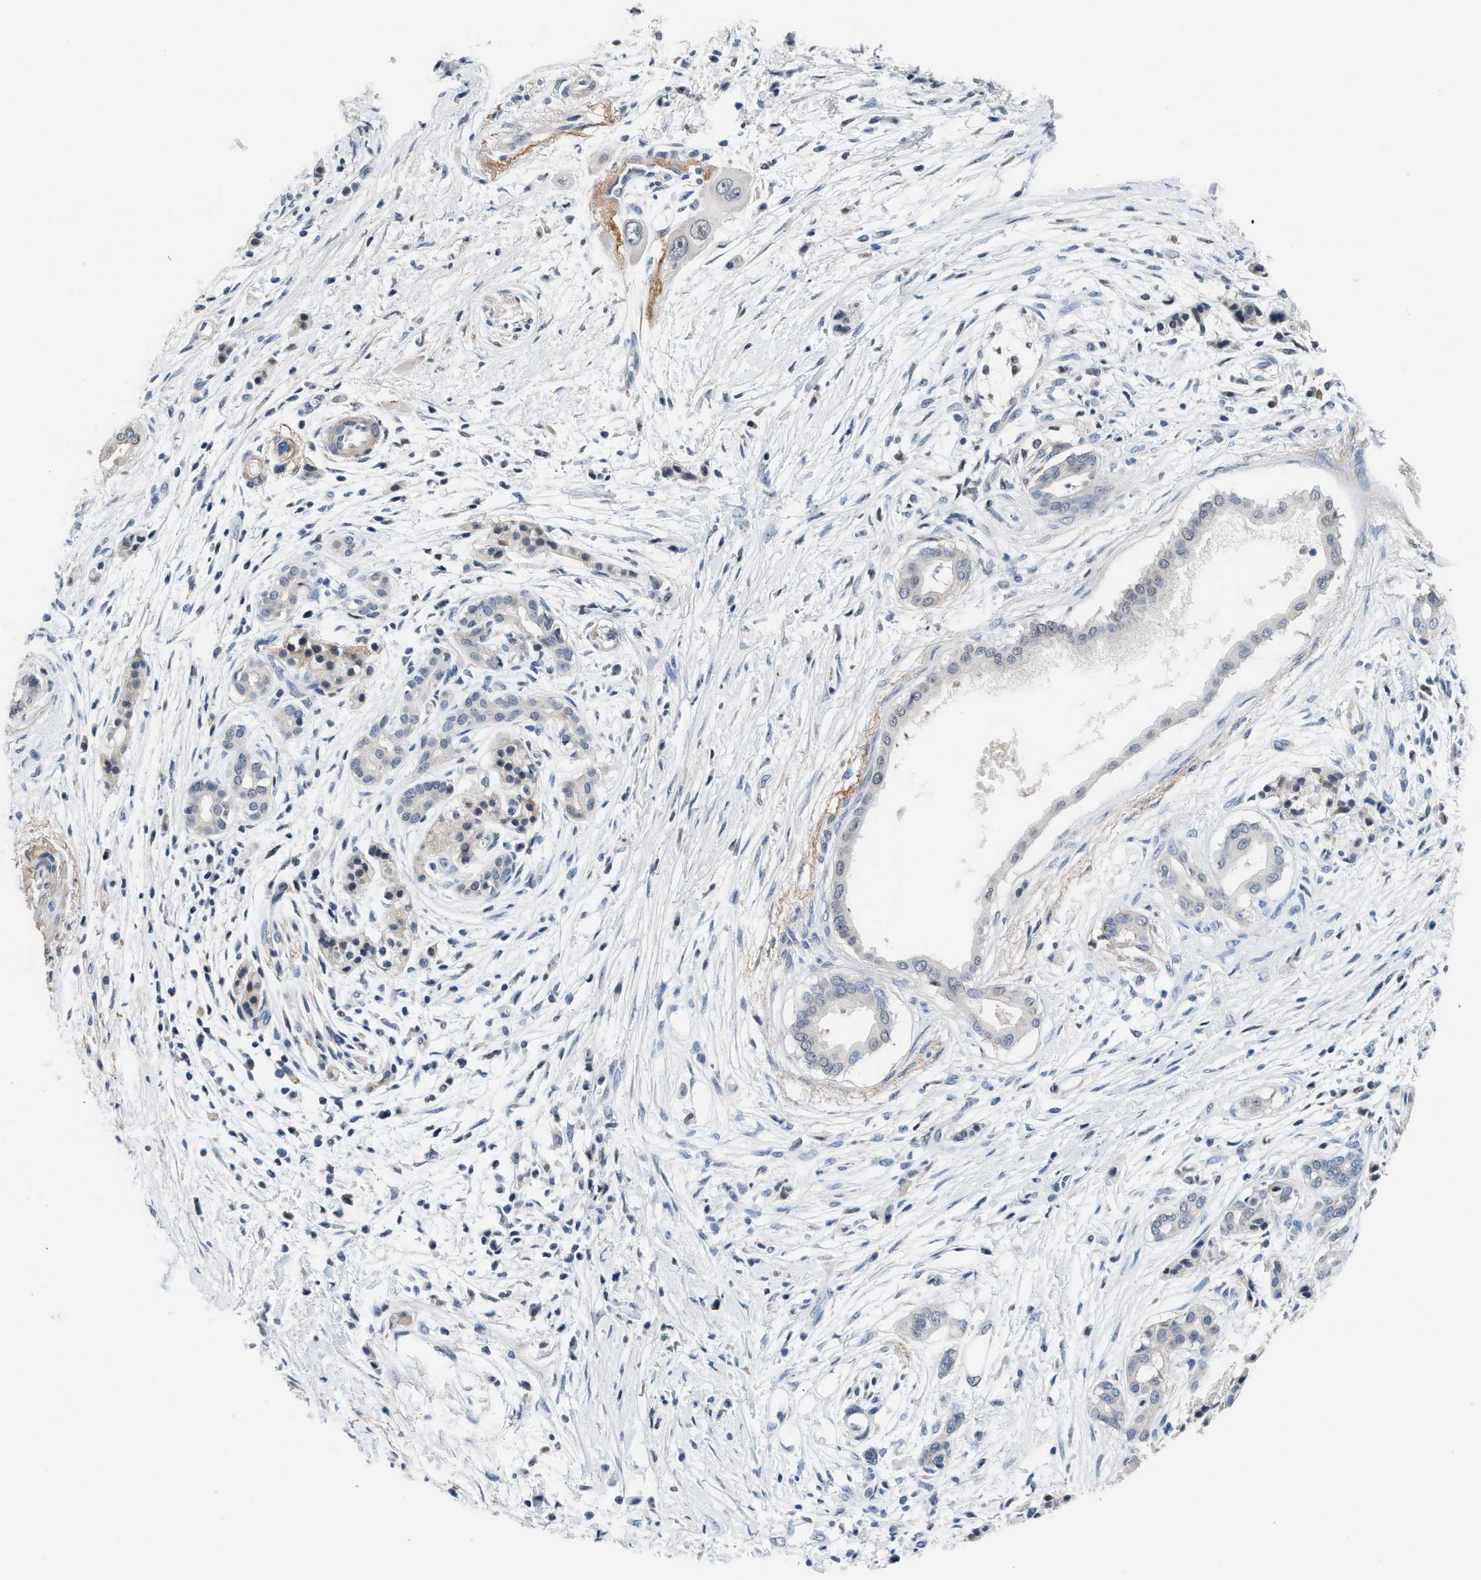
{"staining": {"intensity": "negative", "quantity": "none", "location": "none"}, "tissue": "pancreatic cancer", "cell_type": "Tumor cells", "image_type": "cancer", "snomed": [{"axis": "morphology", "description": "Adenocarcinoma, NOS"}, {"axis": "topography", "description": "Pancreas"}], "caption": "The histopathology image shows no significant expression in tumor cells of pancreatic cancer (adenocarcinoma).", "gene": "MYH3", "patient": {"sex": "male", "age": 59}}